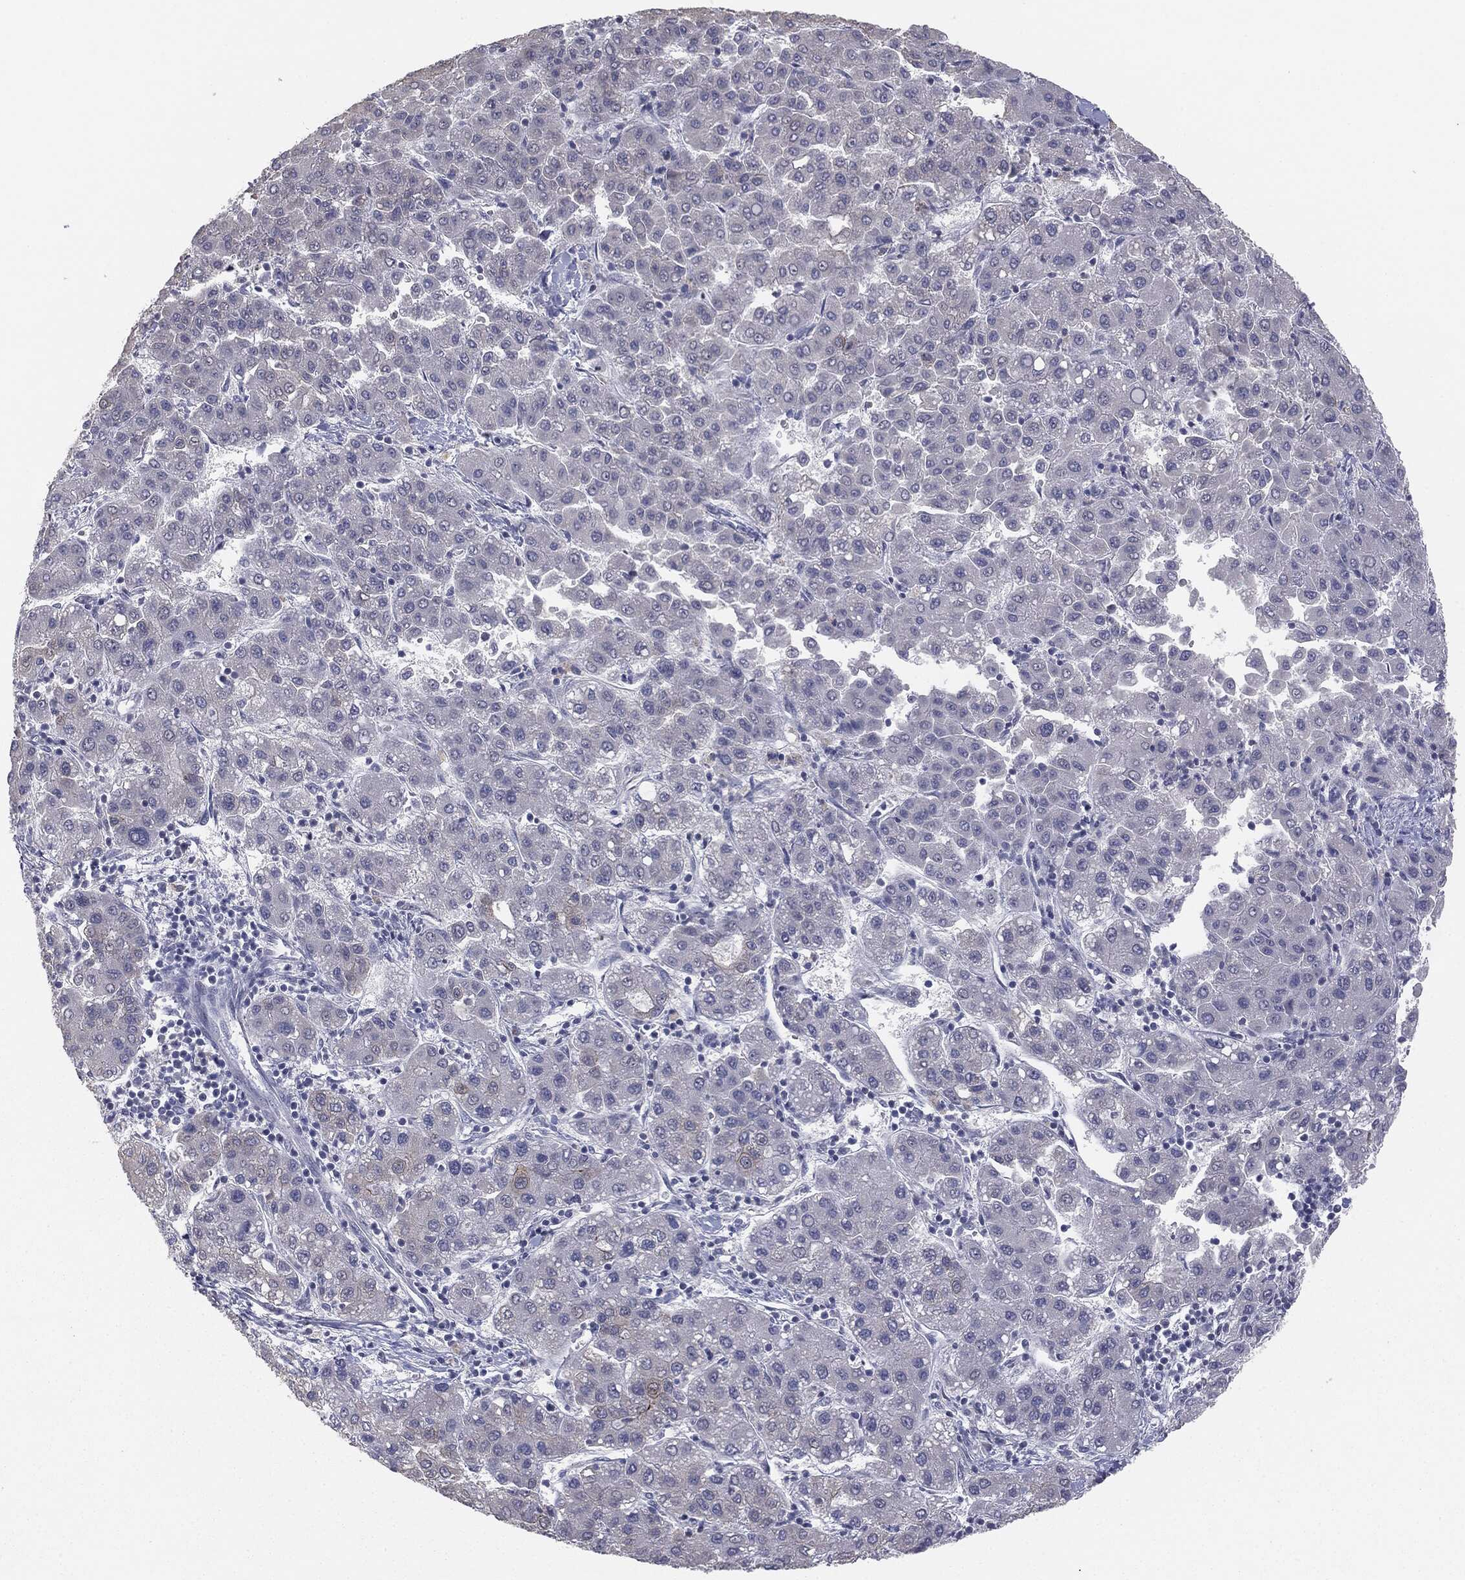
{"staining": {"intensity": "strong", "quantity": "25%-75%", "location": "cytoplasmic/membranous"}, "tissue": "liver cancer", "cell_type": "Tumor cells", "image_type": "cancer", "snomed": [{"axis": "morphology", "description": "Carcinoma, Hepatocellular, NOS"}, {"axis": "topography", "description": "Liver"}], "caption": "Protein staining exhibits strong cytoplasmic/membranous staining in about 25%-75% of tumor cells in liver cancer.", "gene": "MUC1", "patient": {"sex": "male", "age": 65}}